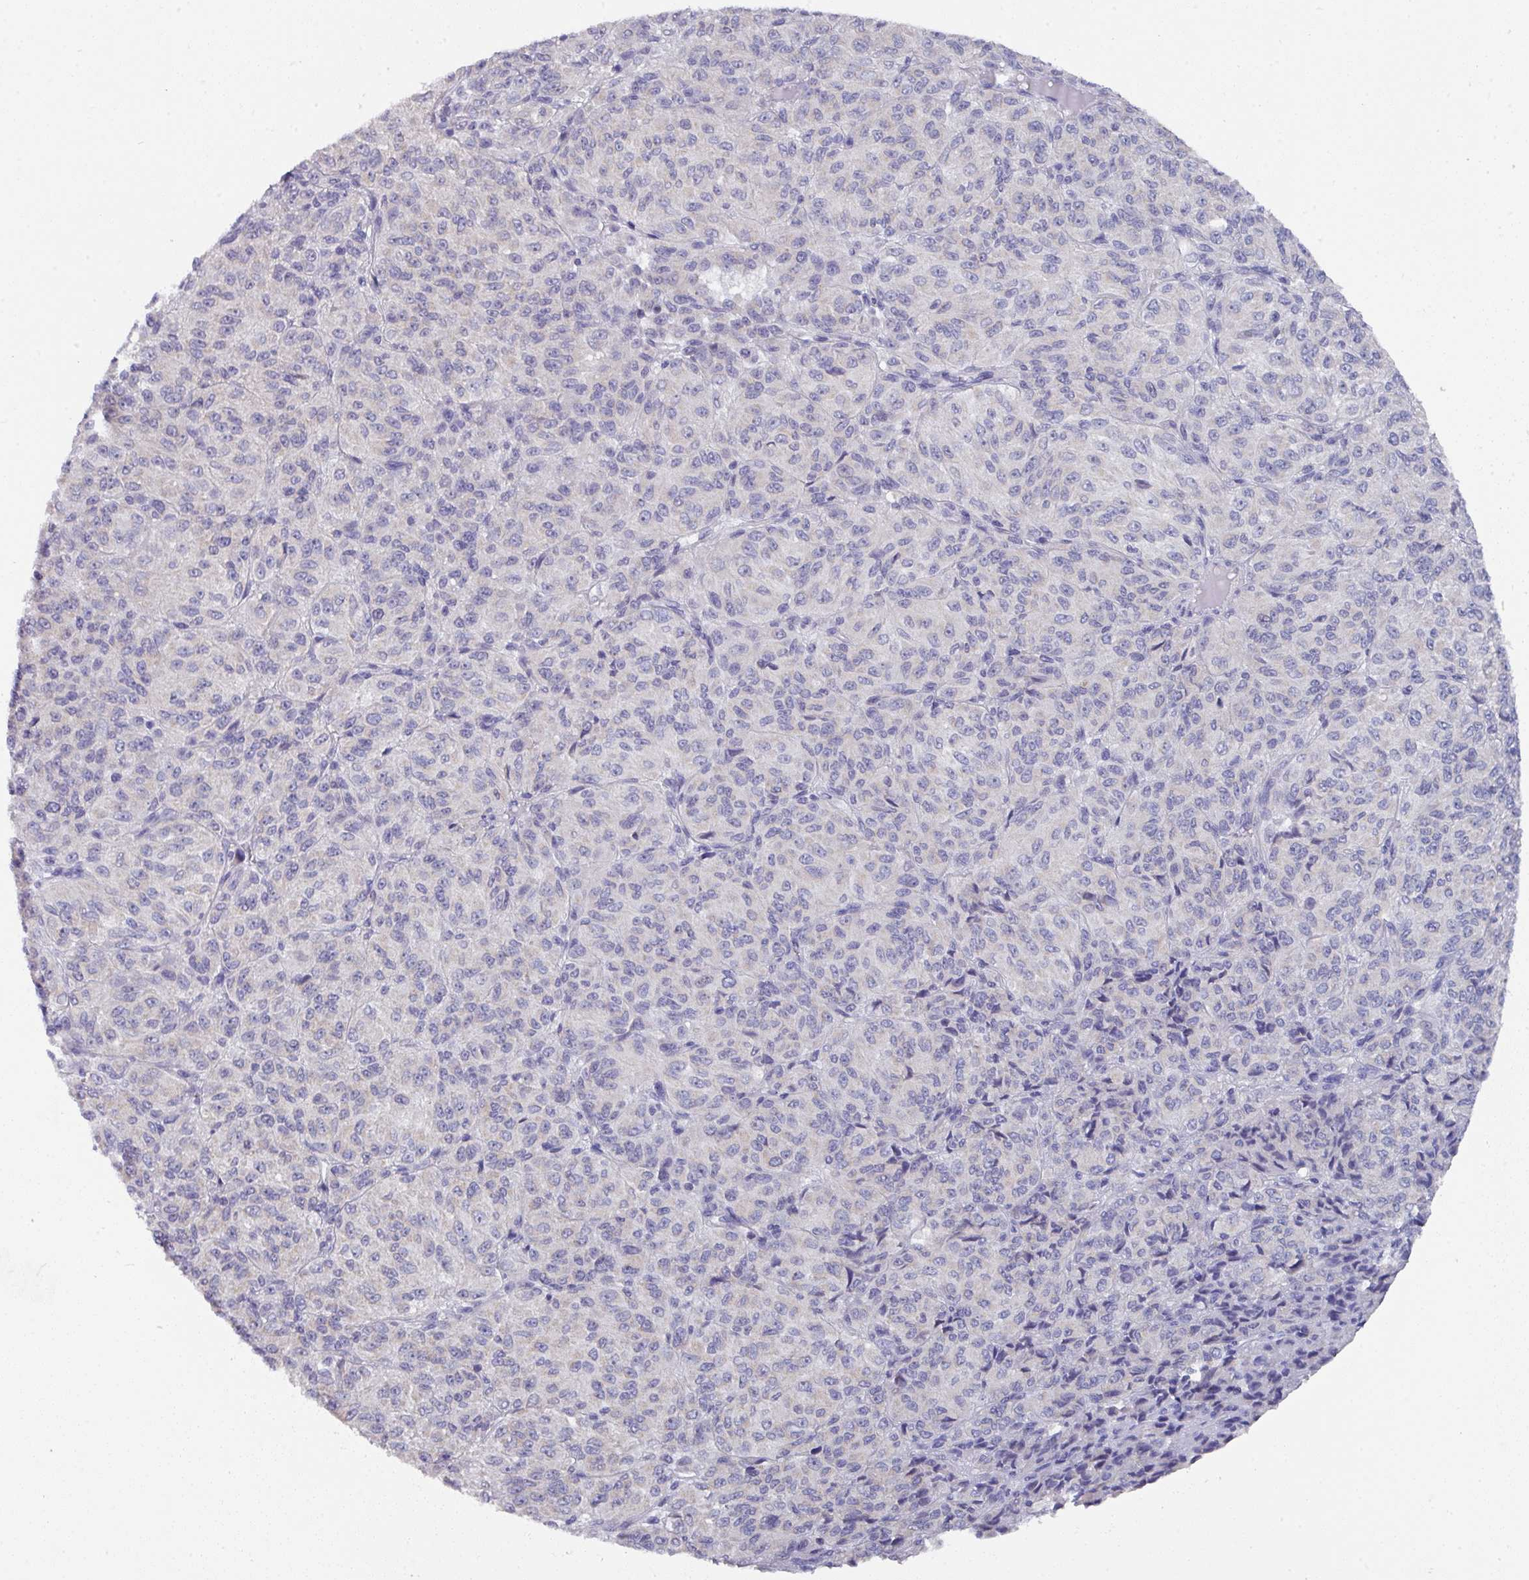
{"staining": {"intensity": "negative", "quantity": "none", "location": "none"}, "tissue": "melanoma", "cell_type": "Tumor cells", "image_type": "cancer", "snomed": [{"axis": "morphology", "description": "Malignant melanoma, Metastatic site"}, {"axis": "topography", "description": "Brain"}], "caption": "An image of malignant melanoma (metastatic site) stained for a protein shows no brown staining in tumor cells.", "gene": "DCAF12L2", "patient": {"sex": "female", "age": 56}}